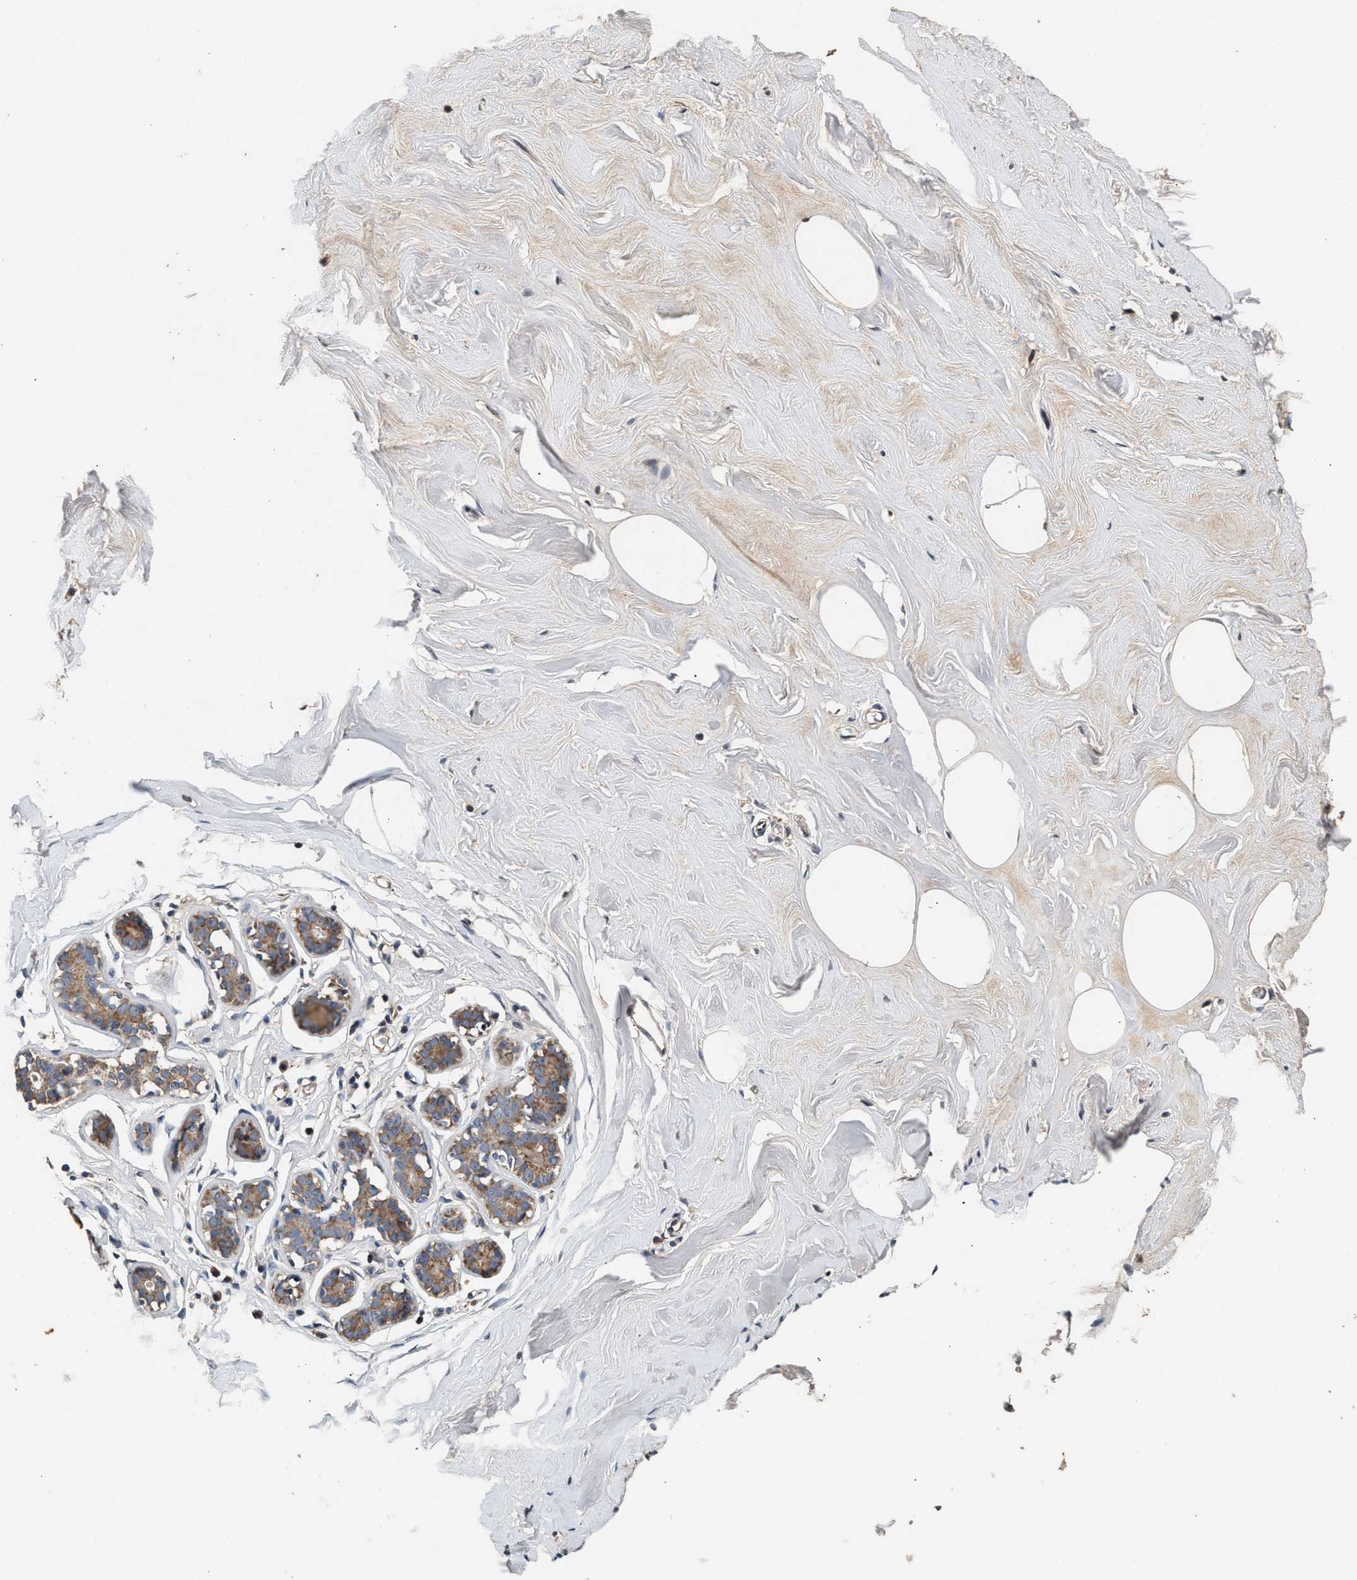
{"staining": {"intensity": "moderate", "quantity": ">75%", "location": "cytoplasmic/membranous"}, "tissue": "adipose tissue", "cell_type": "Adipocytes", "image_type": "normal", "snomed": [{"axis": "morphology", "description": "Normal tissue, NOS"}, {"axis": "morphology", "description": "Fibrosis, NOS"}, {"axis": "topography", "description": "Breast"}, {"axis": "topography", "description": "Adipose tissue"}], "caption": "Immunohistochemistry staining of unremarkable adipose tissue, which shows medium levels of moderate cytoplasmic/membranous positivity in about >75% of adipocytes indicating moderate cytoplasmic/membranous protein staining. The staining was performed using DAB (brown) for protein detection and nuclei were counterstained in hematoxylin (blue).", "gene": "PTGR3", "patient": {"sex": "female", "age": 39}}